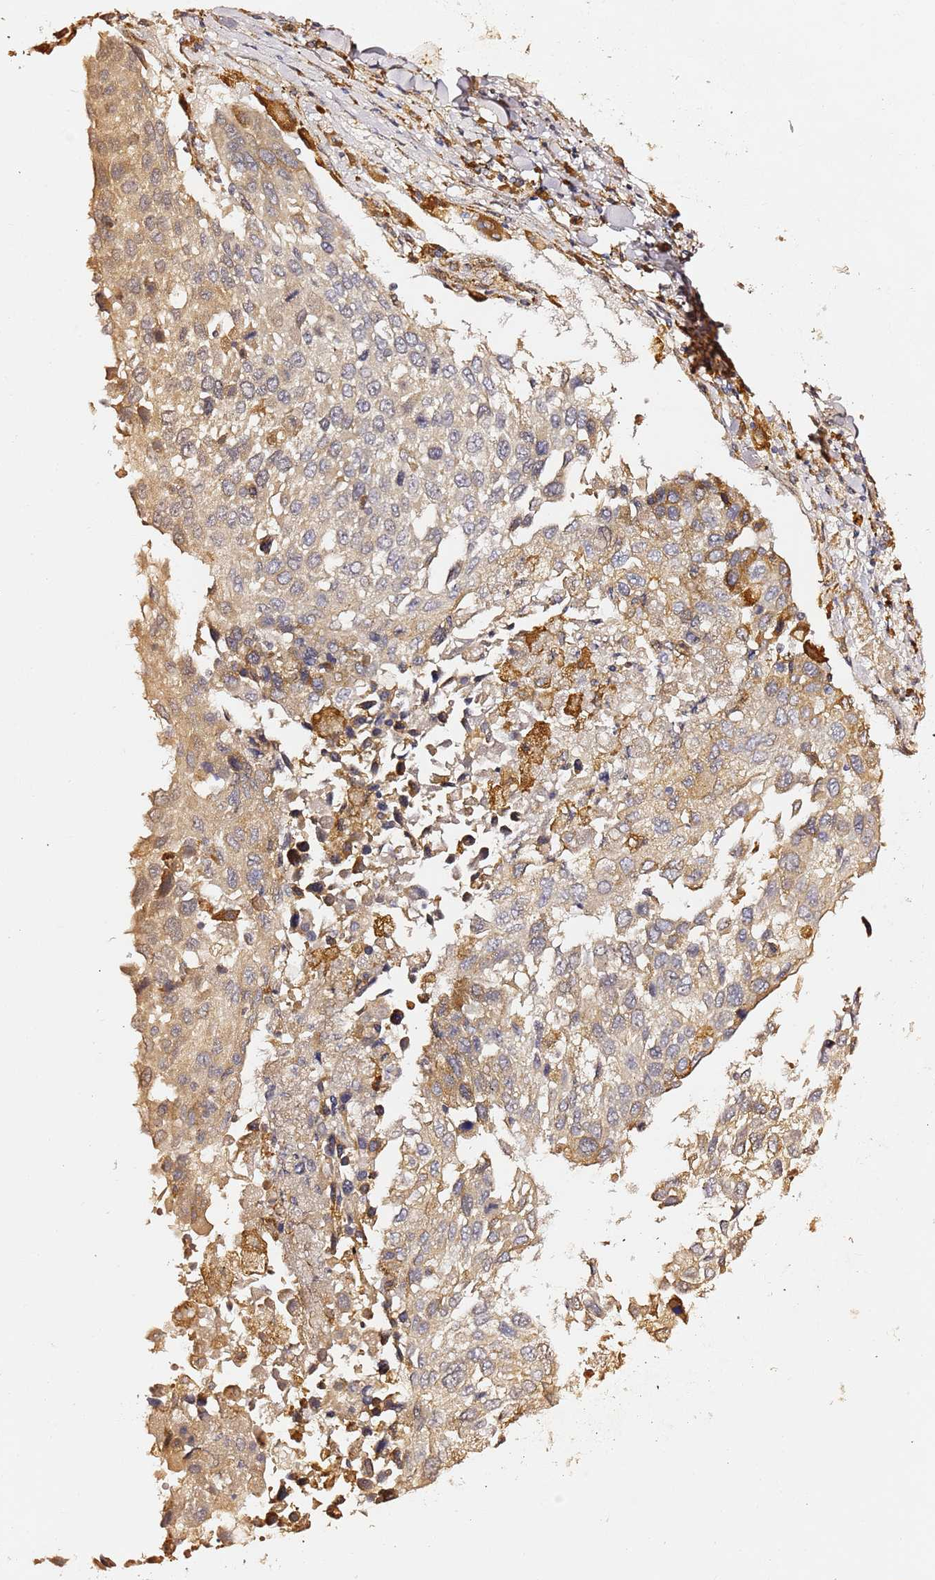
{"staining": {"intensity": "weak", "quantity": "<25%", "location": "cytoplasmic/membranous"}, "tissue": "lung cancer", "cell_type": "Tumor cells", "image_type": "cancer", "snomed": [{"axis": "morphology", "description": "Squamous cell carcinoma, NOS"}, {"axis": "topography", "description": "Lung"}], "caption": "A micrograph of human squamous cell carcinoma (lung) is negative for staining in tumor cells.", "gene": "HSD17B7", "patient": {"sex": "male", "age": 65}}